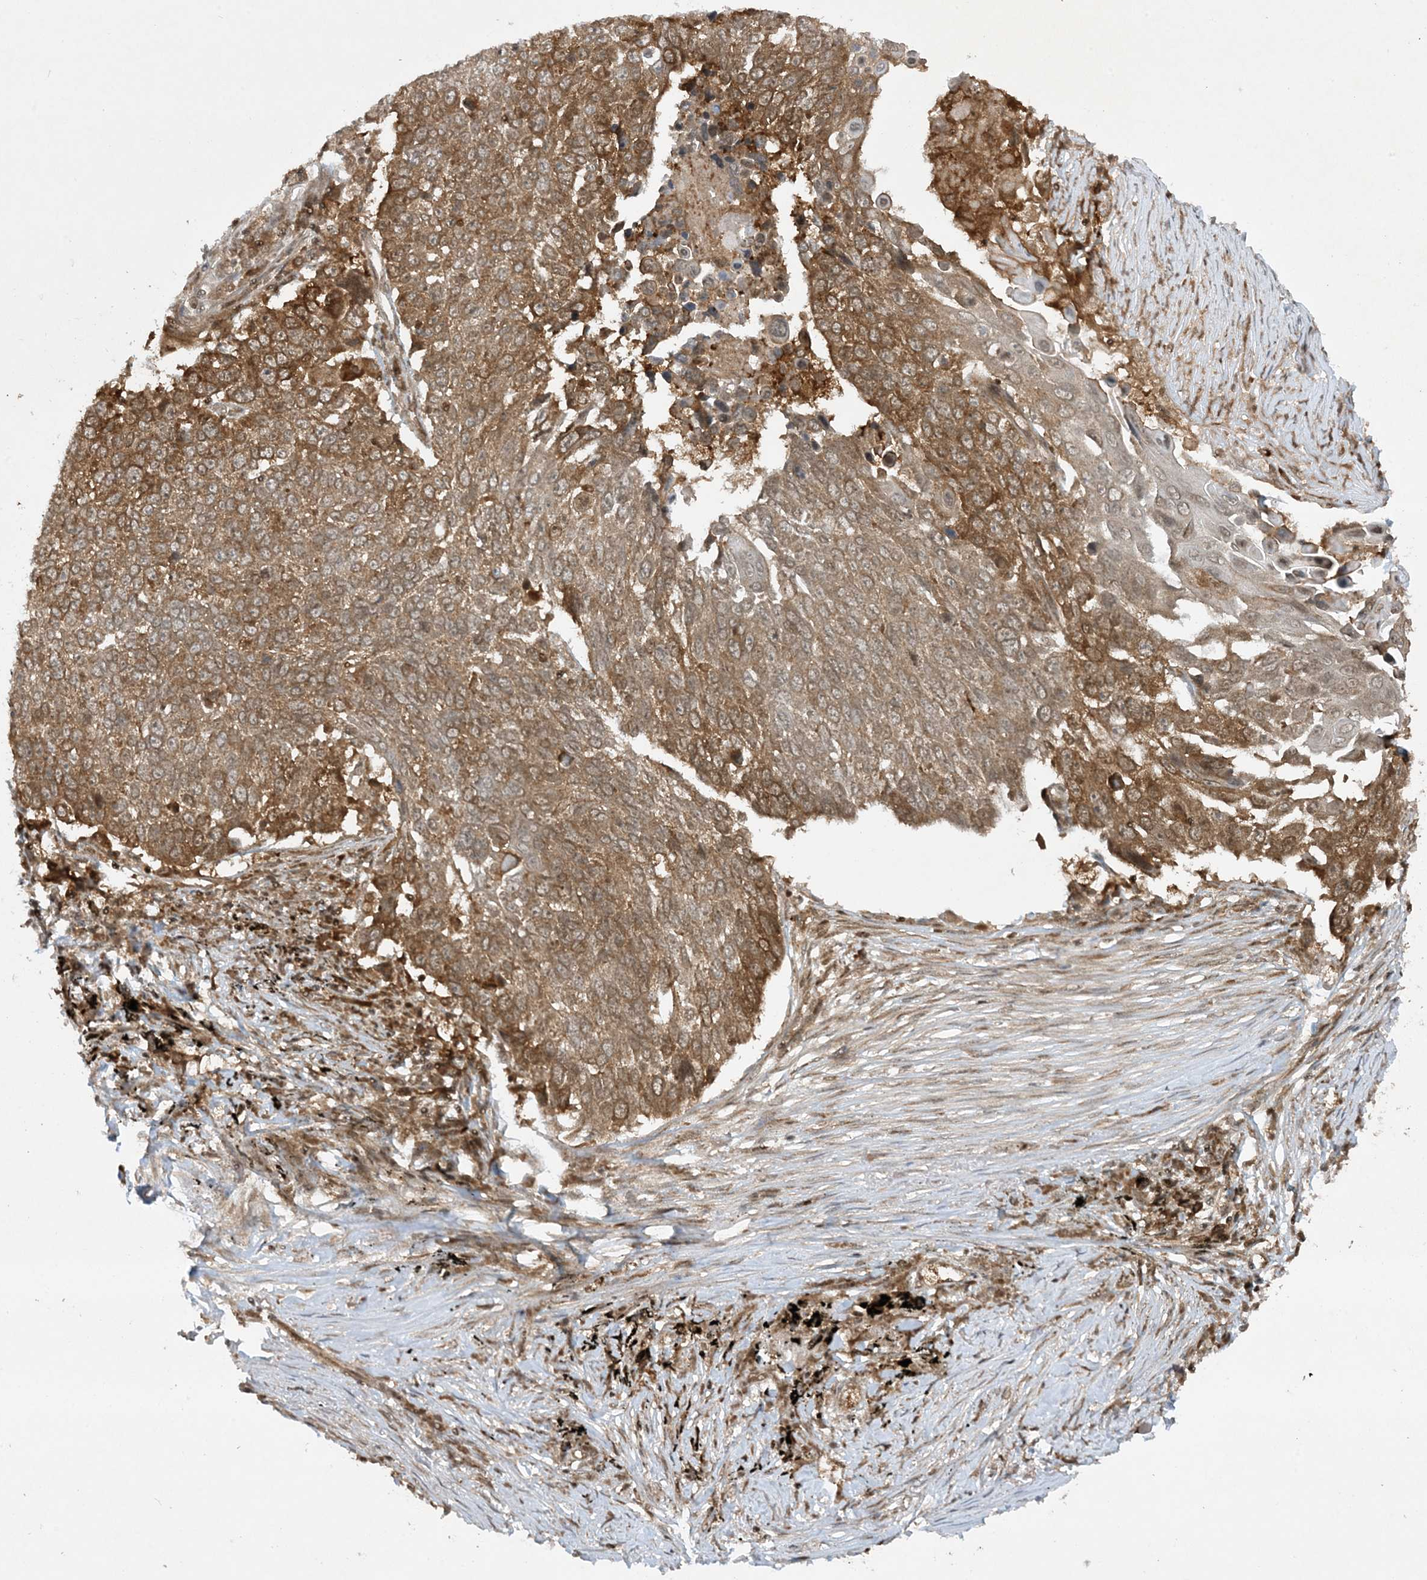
{"staining": {"intensity": "moderate", "quantity": ">75%", "location": "cytoplasmic/membranous"}, "tissue": "lung cancer", "cell_type": "Tumor cells", "image_type": "cancer", "snomed": [{"axis": "morphology", "description": "Squamous cell carcinoma, NOS"}, {"axis": "topography", "description": "Lung"}], "caption": "Protein expression analysis of human squamous cell carcinoma (lung) reveals moderate cytoplasmic/membranous expression in about >75% of tumor cells. The staining was performed using DAB to visualize the protein expression in brown, while the nuclei were stained in blue with hematoxylin (Magnification: 20x).", "gene": "CERT1", "patient": {"sex": "male", "age": 66}}